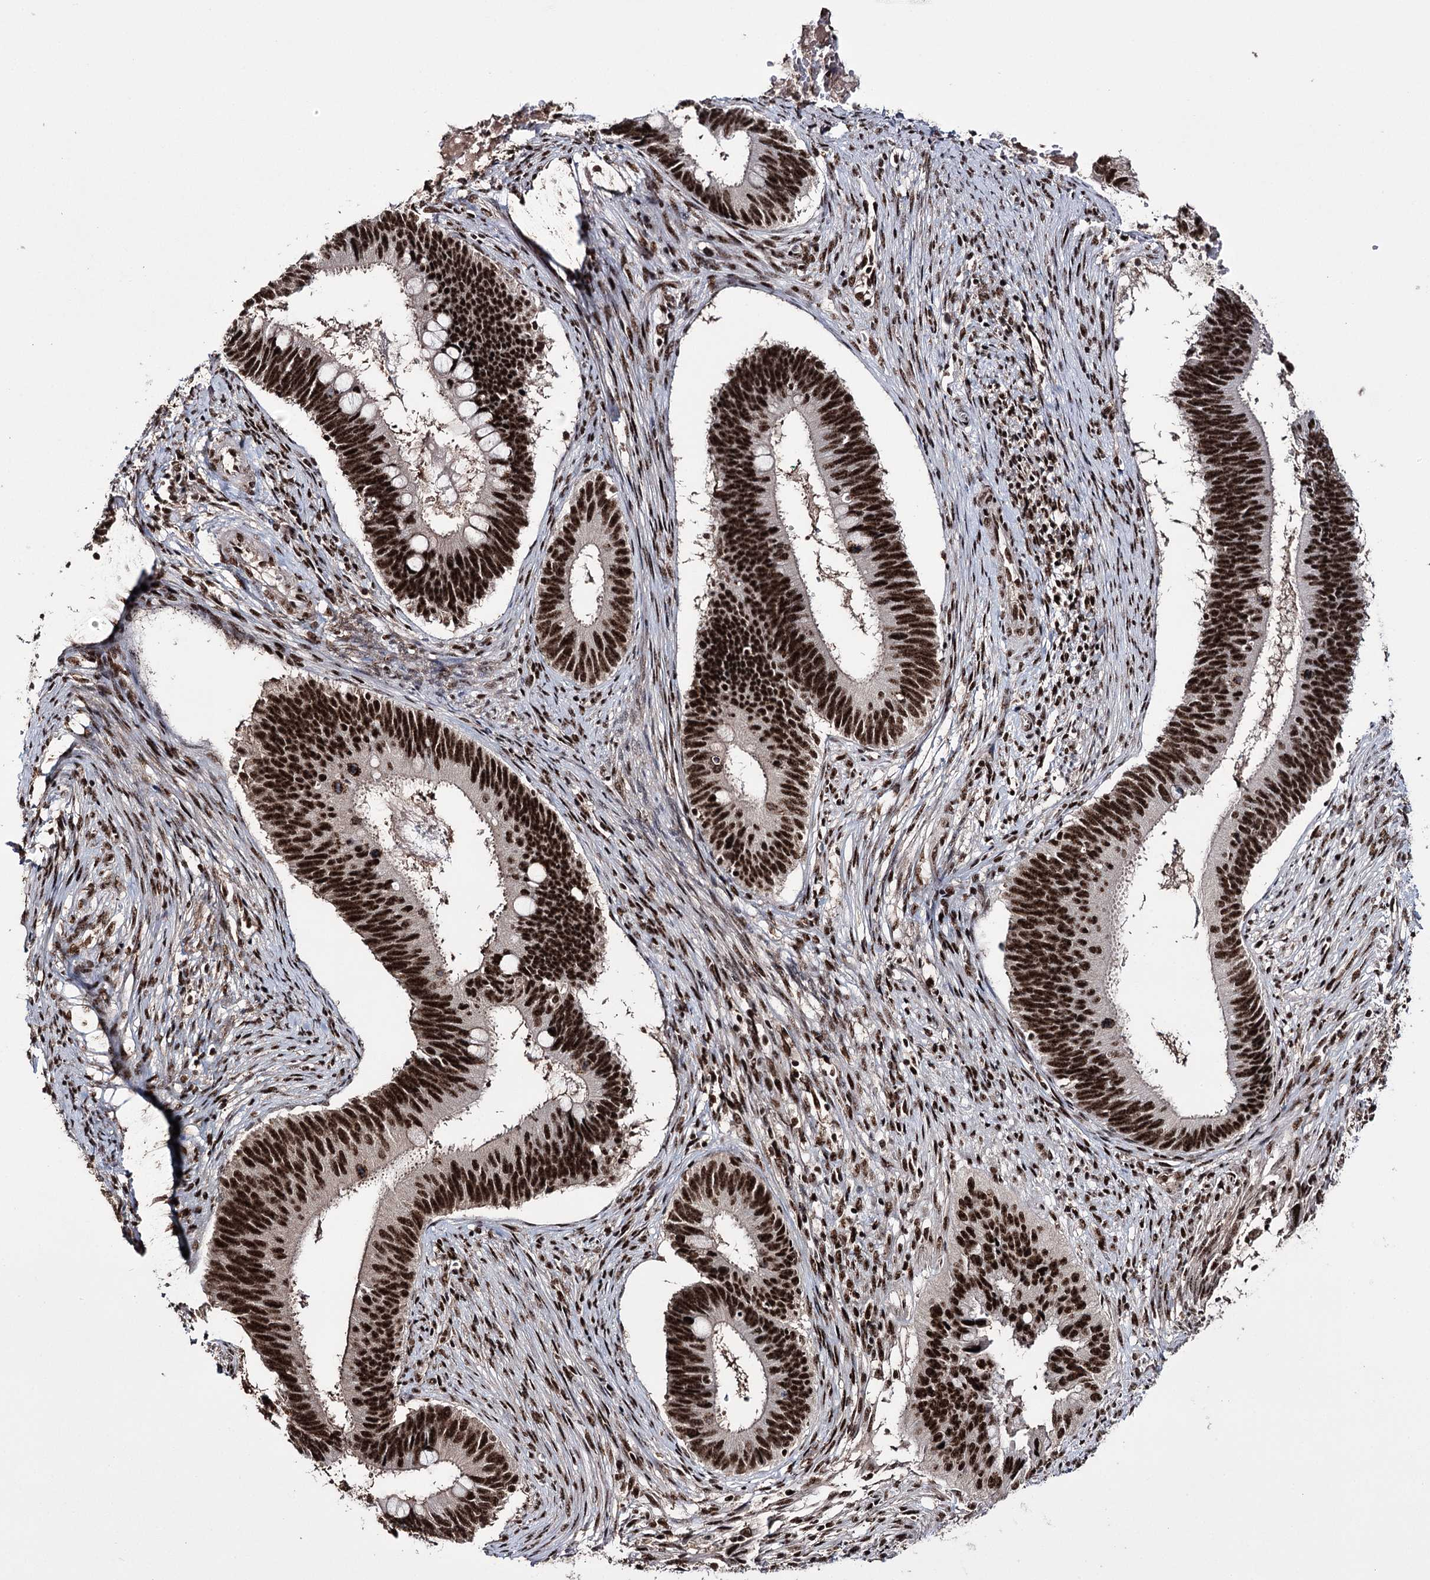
{"staining": {"intensity": "strong", "quantity": ">75%", "location": "nuclear"}, "tissue": "cervical cancer", "cell_type": "Tumor cells", "image_type": "cancer", "snomed": [{"axis": "morphology", "description": "Adenocarcinoma, NOS"}, {"axis": "topography", "description": "Cervix"}], "caption": "DAB immunohistochemical staining of human cervical cancer (adenocarcinoma) exhibits strong nuclear protein positivity in about >75% of tumor cells.", "gene": "PRPF40A", "patient": {"sex": "female", "age": 42}}